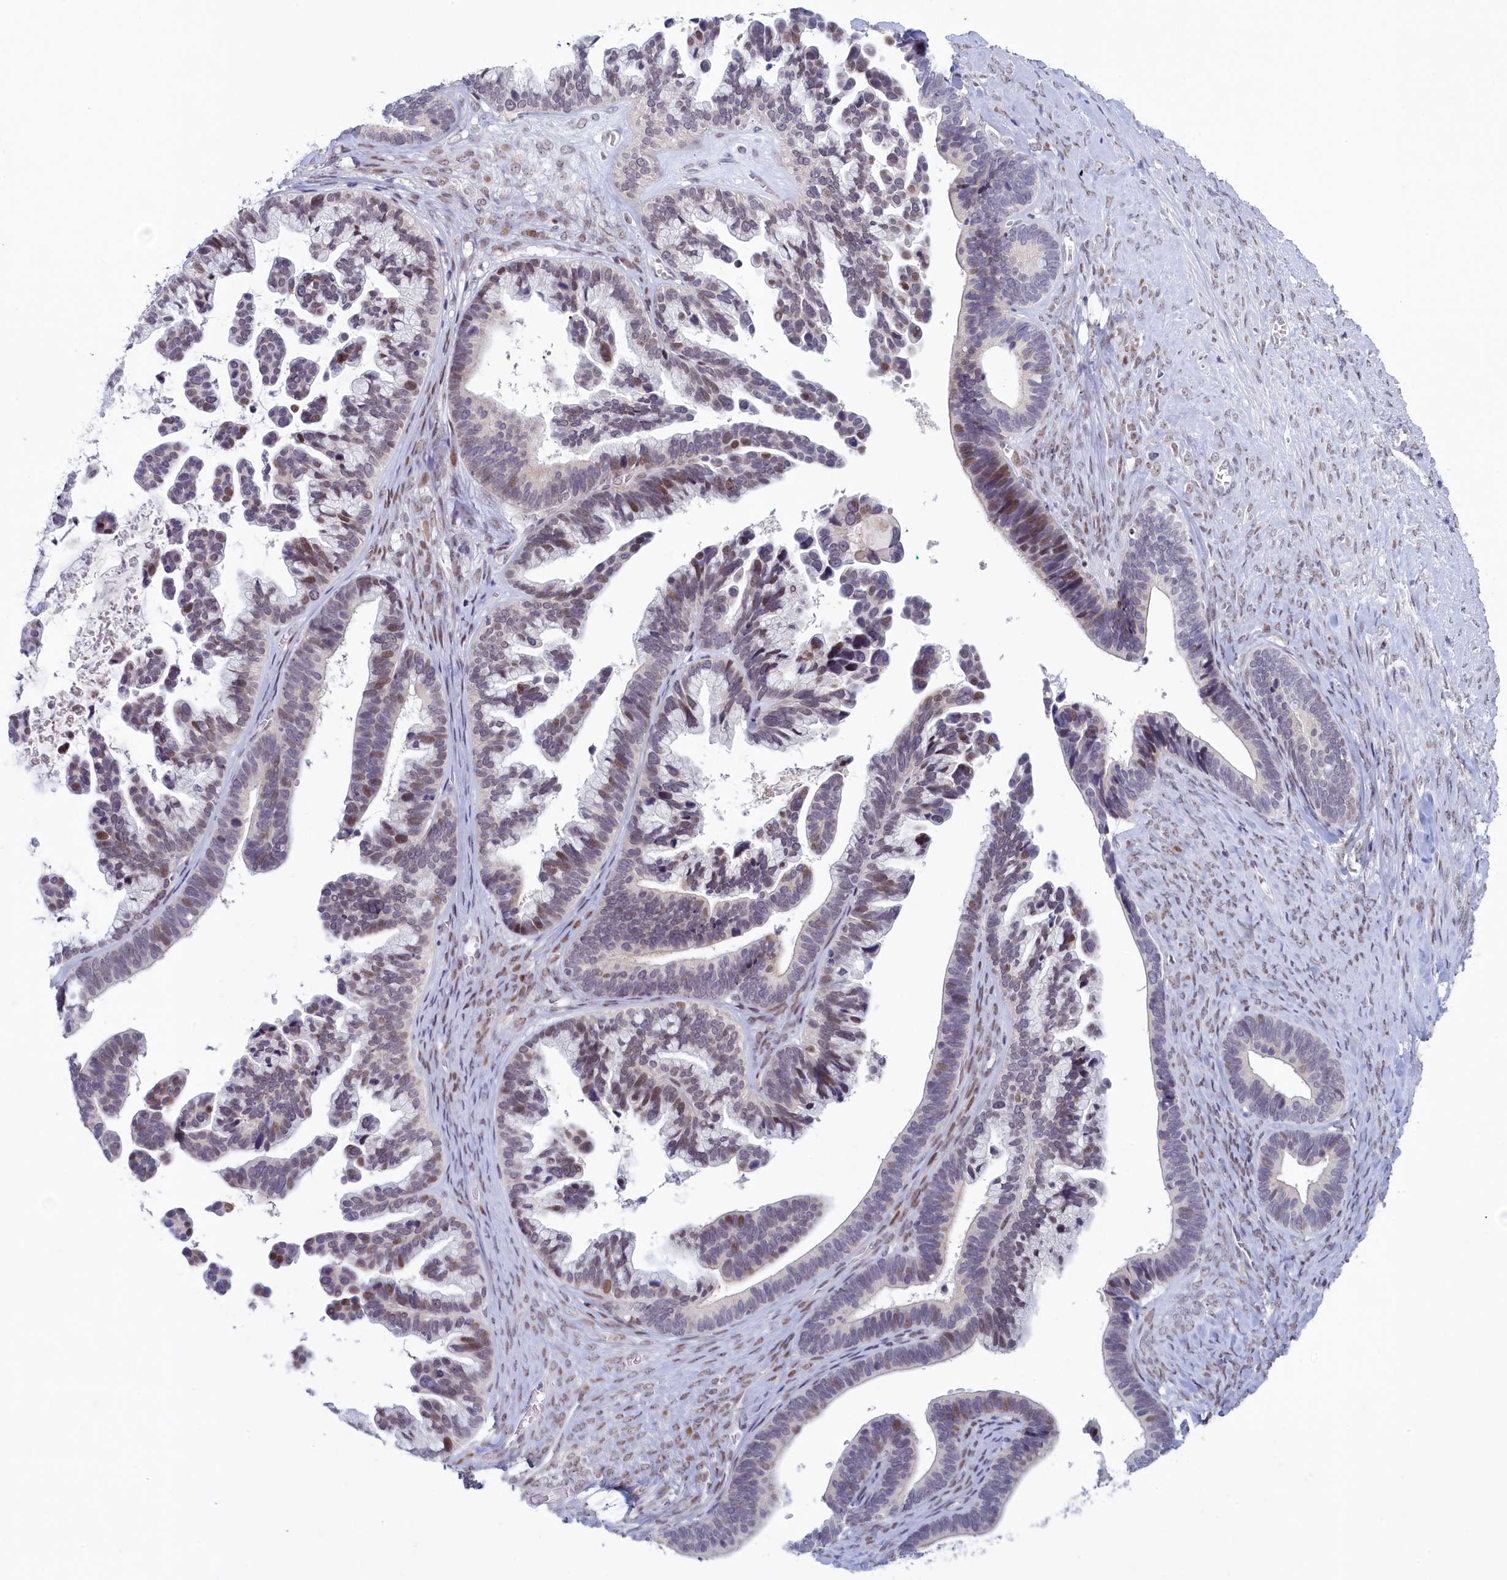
{"staining": {"intensity": "moderate", "quantity": "<25%", "location": "nuclear"}, "tissue": "ovarian cancer", "cell_type": "Tumor cells", "image_type": "cancer", "snomed": [{"axis": "morphology", "description": "Cystadenocarcinoma, serous, NOS"}, {"axis": "topography", "description": "Ovary"}], "caption": "The photomicrograph displays staining of ovarian serous cystadenocarcinoma, revealing moderate nuclear protein positivity (brown color) within tumor cells. The staining is performed using DAB brown chromogen to label protein expression. The nuclei are counter-stained blue using hematoxylin.", "gene": "ATF7IP2", "patient": {"sex": "female", "age": 56}}